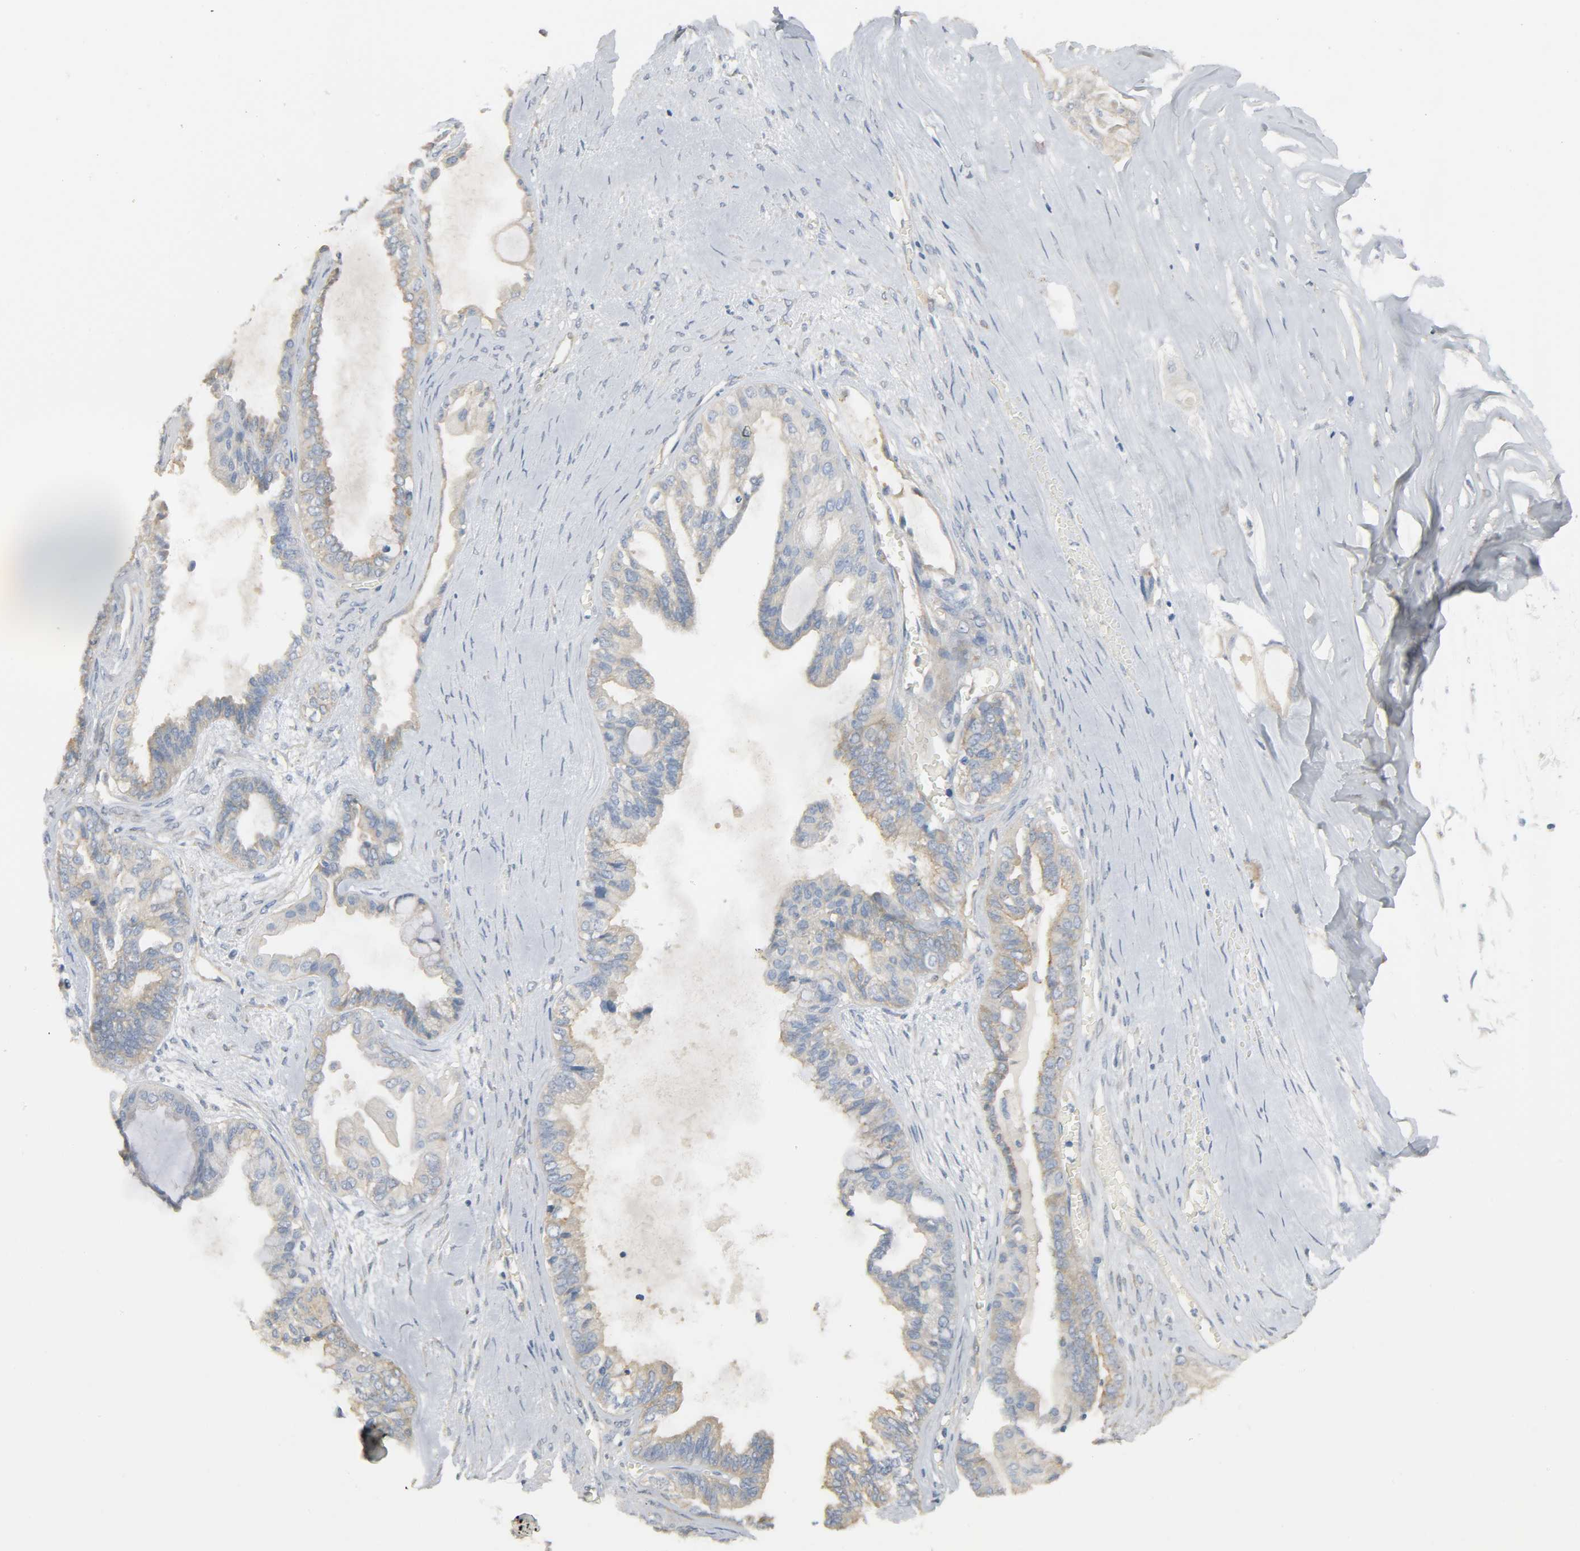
{"staining": {"intensity": "moderate", "quantity": ">75%", "location": "cytoplasmic/membranous"}, "tissue": "ovarian cancer", "cell_type": "Tumor cells", "image_type": "cancer", "snomed": [{"axis": "morphology", "description": "Carcinoma, NOS"}, {"axis": "morphology", "description": "Carcinoma, endometroid"}, {"axis": "topography", "description": "Ovary"}], "caption": "Endometroid carcinoma (ovarian) stained with immunohistochemistry demonstrates moderate cytoplasmic/membranous staining in approximately >75% of tumor cells.", "gene": "ARPC1A", "patient": {"sex": "female", "age": 50}}